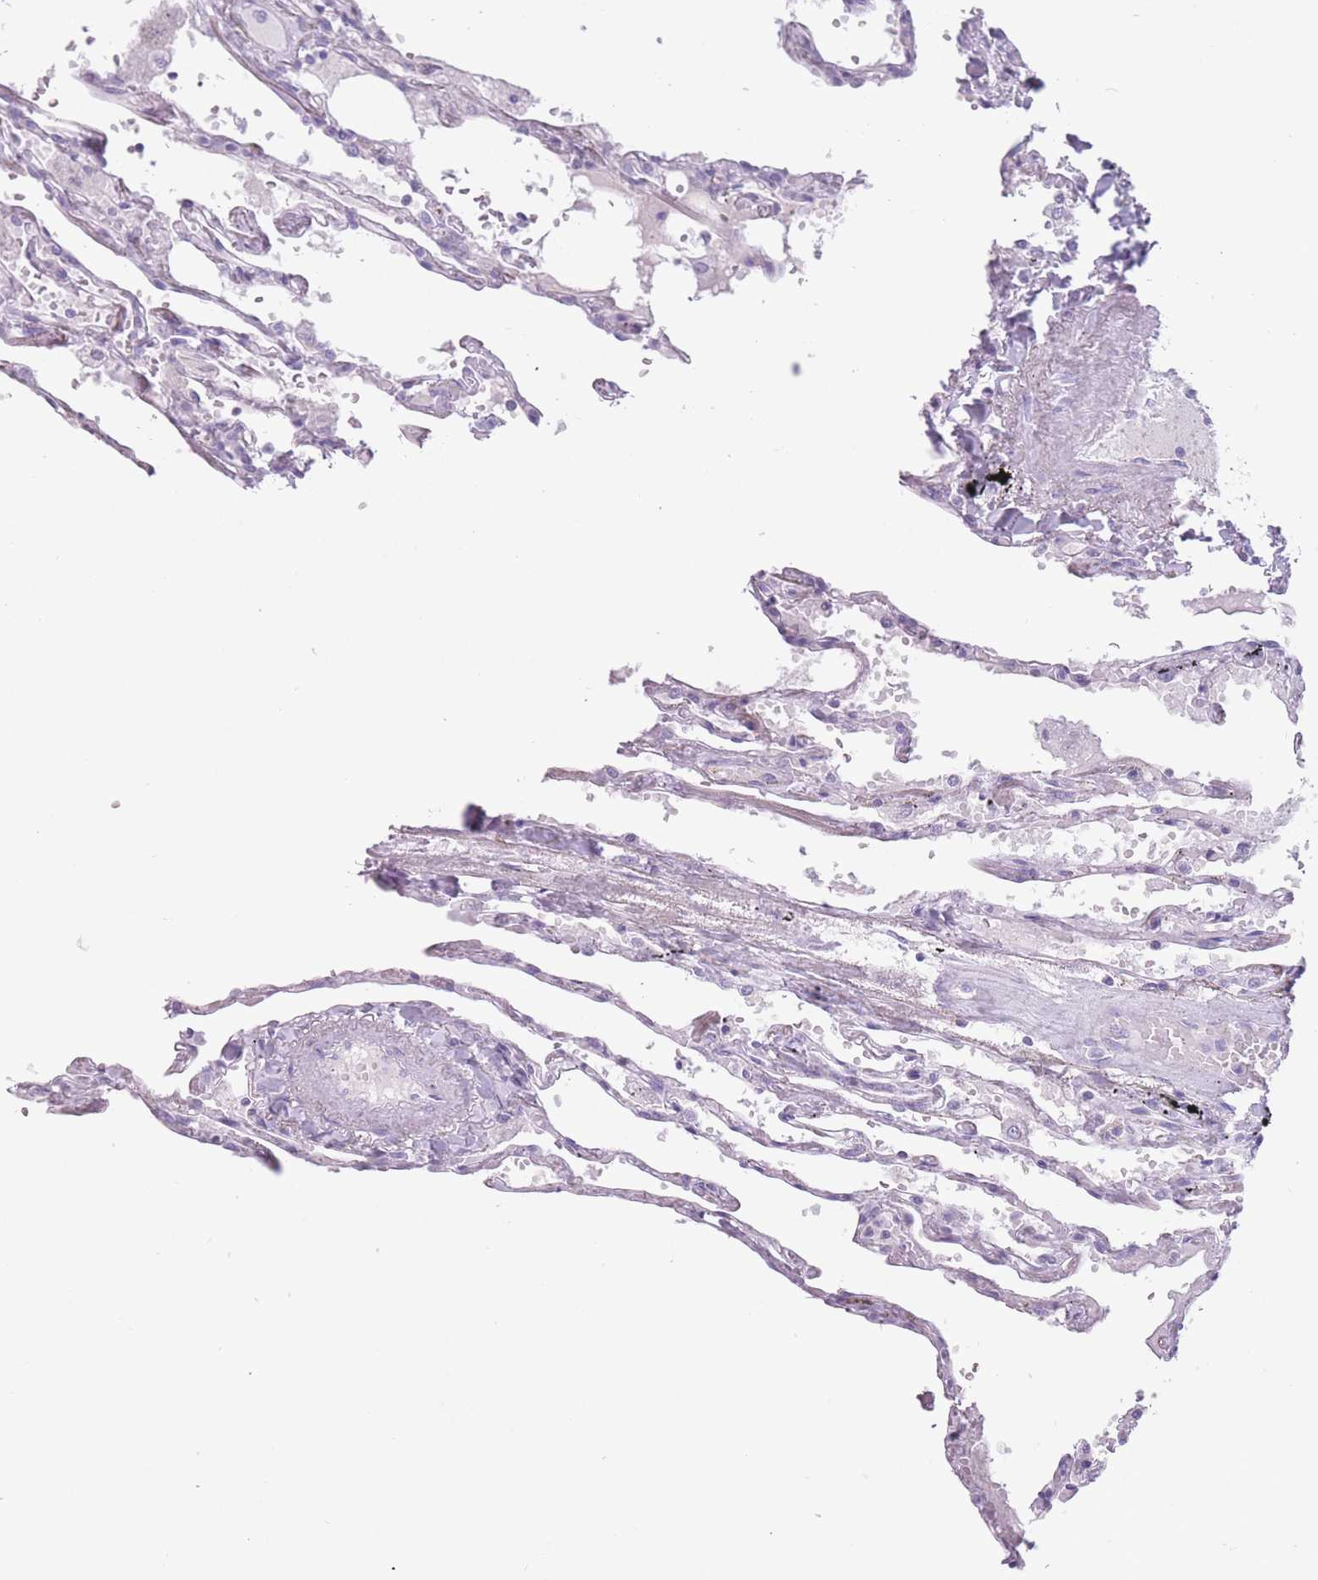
{"staining": {"intensity": "negative", "quantity": "none", "location": "none"}, "tissue": "lung", "cell_type": "Alveolar cells", "image_type": "normal", "snomed": [{"axis": "morphology", "description": "Normal tissue, NOS"}, {"axis": "topography", "description": "Lung"}], "caption": "DAB (3,3'-diaminobenzidine) immunohistochemical staining of benign lung exhibits no significant expression in alveolar cells.", "gene": "PNMA3", "patient": {"sex": "female", "age": 67}}